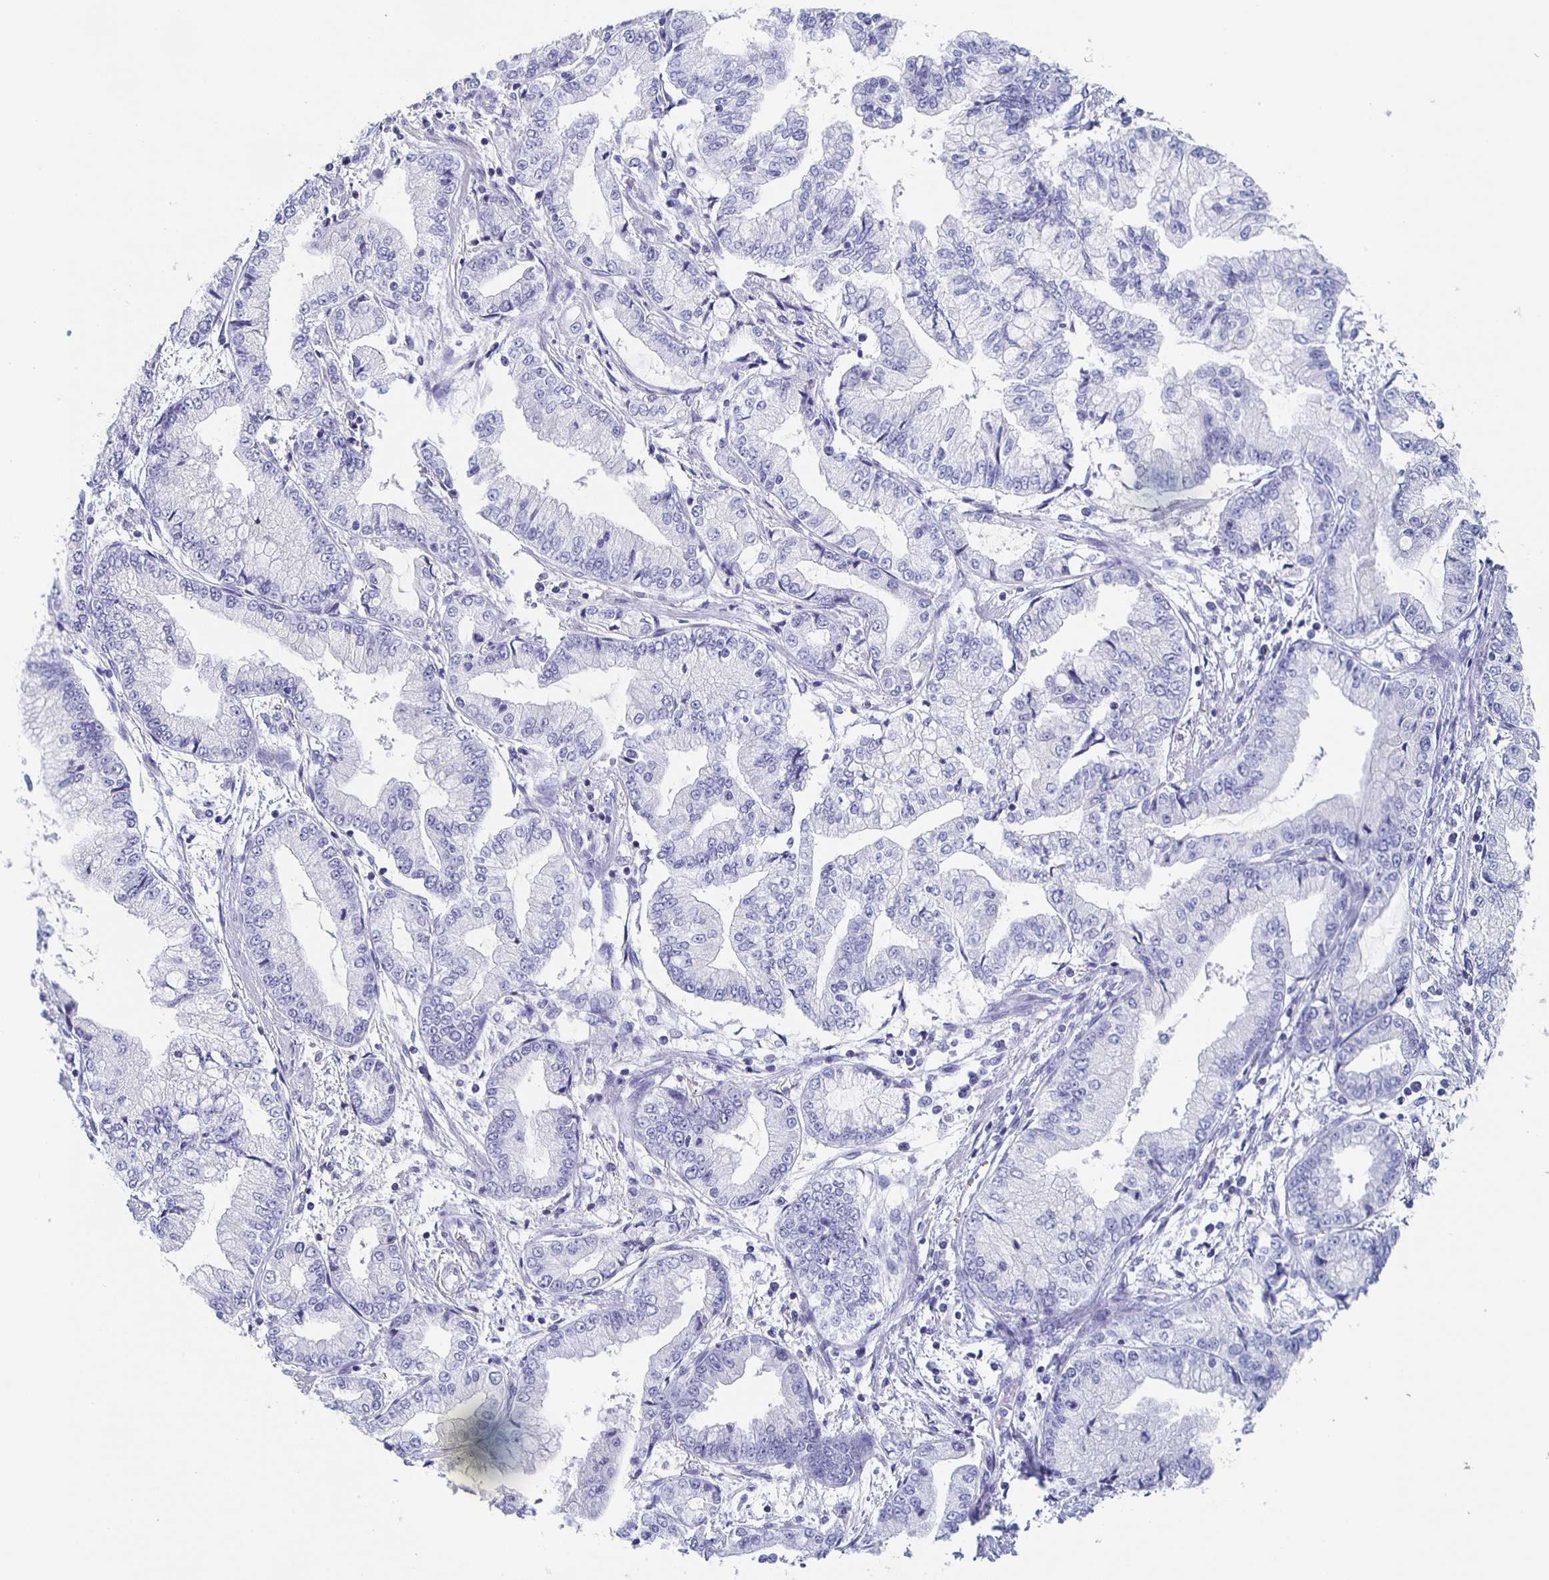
{"staining": {"intensity": "negative", "quantity": "none", "location": "none"}, "tissue": "stomach cancer", "cell_type": "Tumor cells", "image_type": "cancer", "snomed": [{"axis": "morphology", "description": "Adenocarcinoma, NOS"}, {"axis": "topography", "description": "Stomach, upper"}], "caption": "A histopathology image of human adenocarcinoma (stomach) is negative for staining in tumor cells.", "gene": "FGA", "patient": {"sex": "female", "age": 74}}